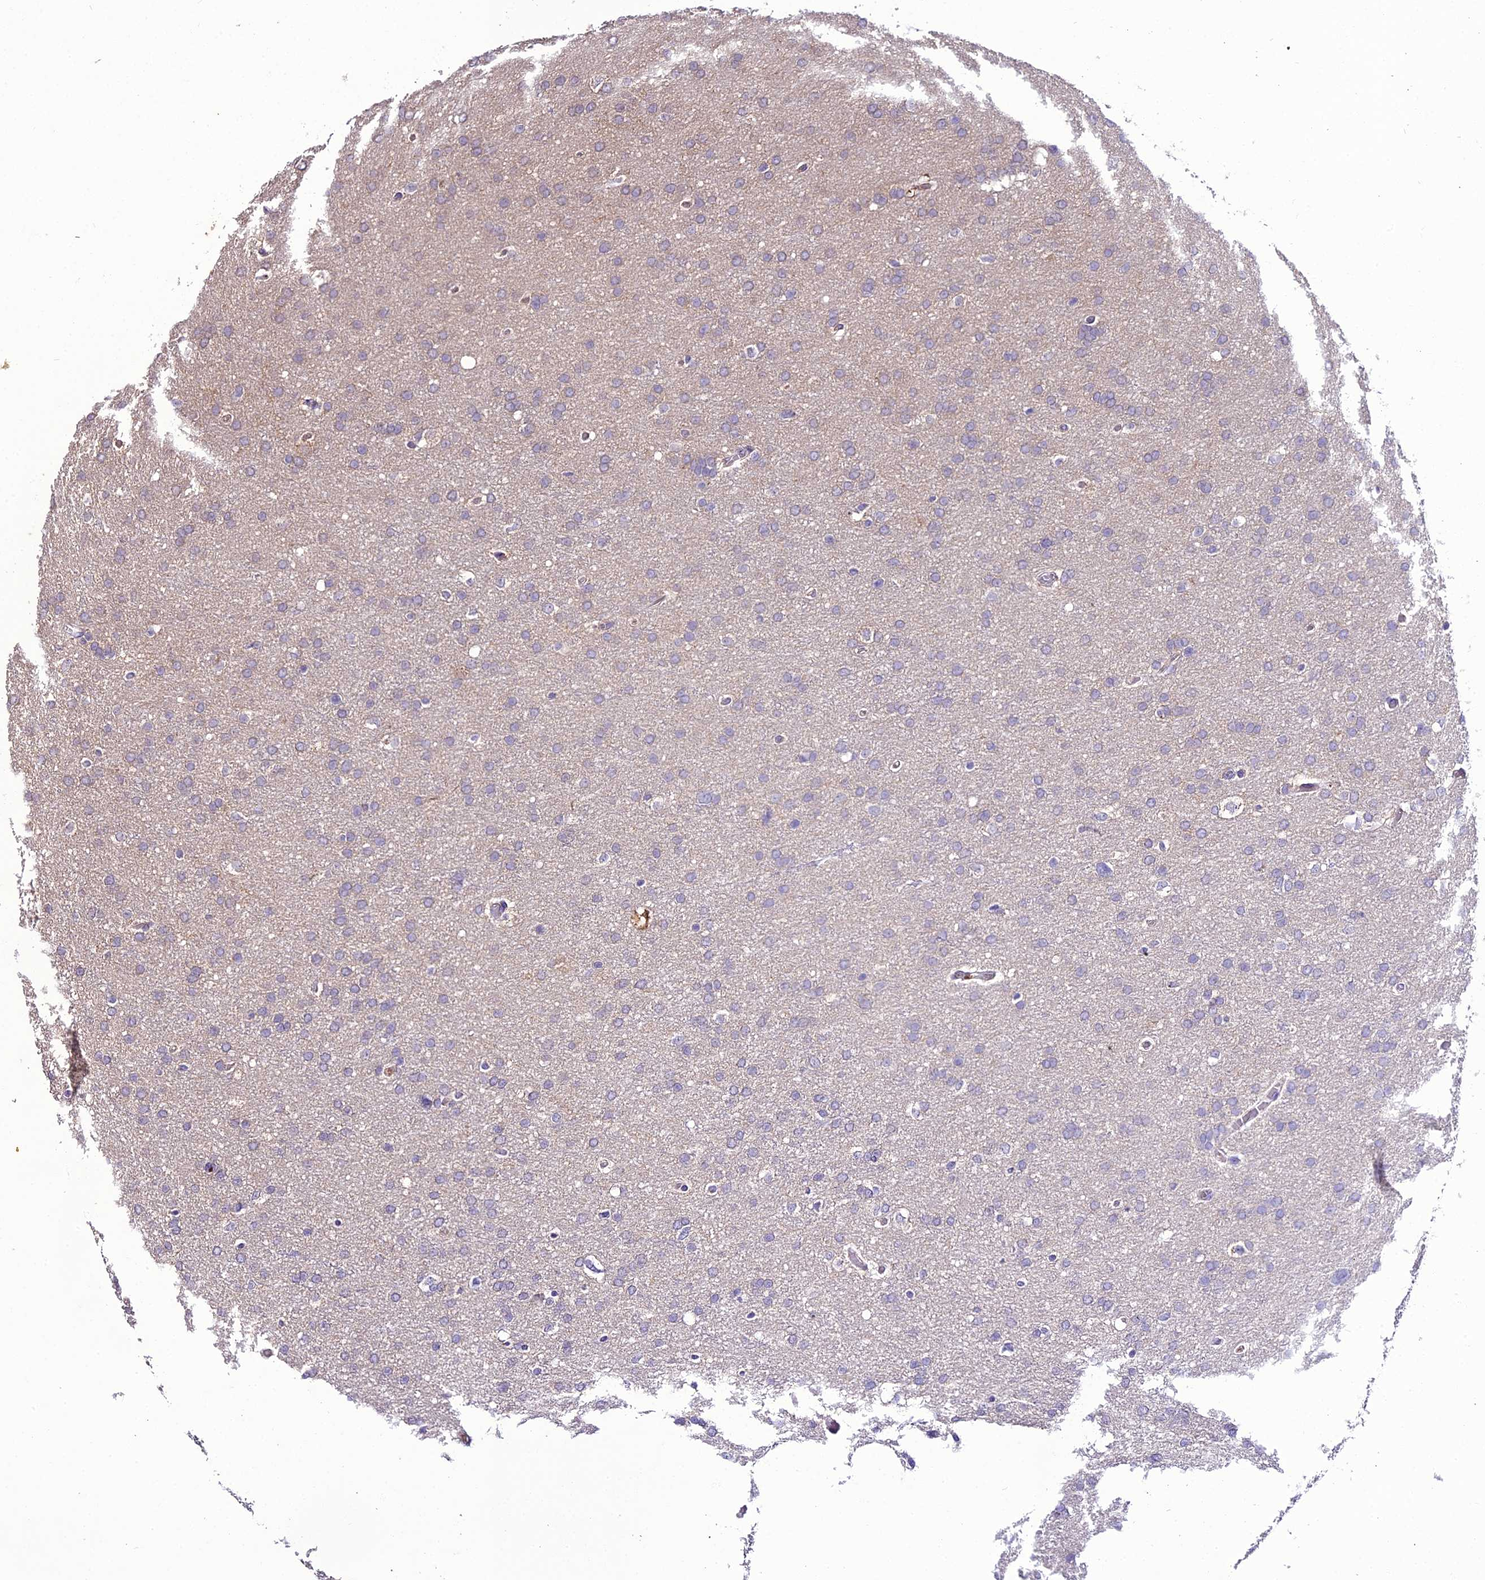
{"staining": {"intensity": "negative", "quantity": "none", "location": "none"}, "tissue": "glioma", "cell_type": "Tumor cells", "image_type": "cancer", "snomed": [{"axis": "morphology", "description": "Glioma, malignant, High grade"}, {"axis": "topography", "description": "Cerebral cortex"}], "caption": "The immunohistochemistry (IHC) histopathology image has no significant expression in tumor cells of malignant glioma (high-grade) tissue.", "gene": "KCTD16", "patient": {"sex": "female", "age": 36}}